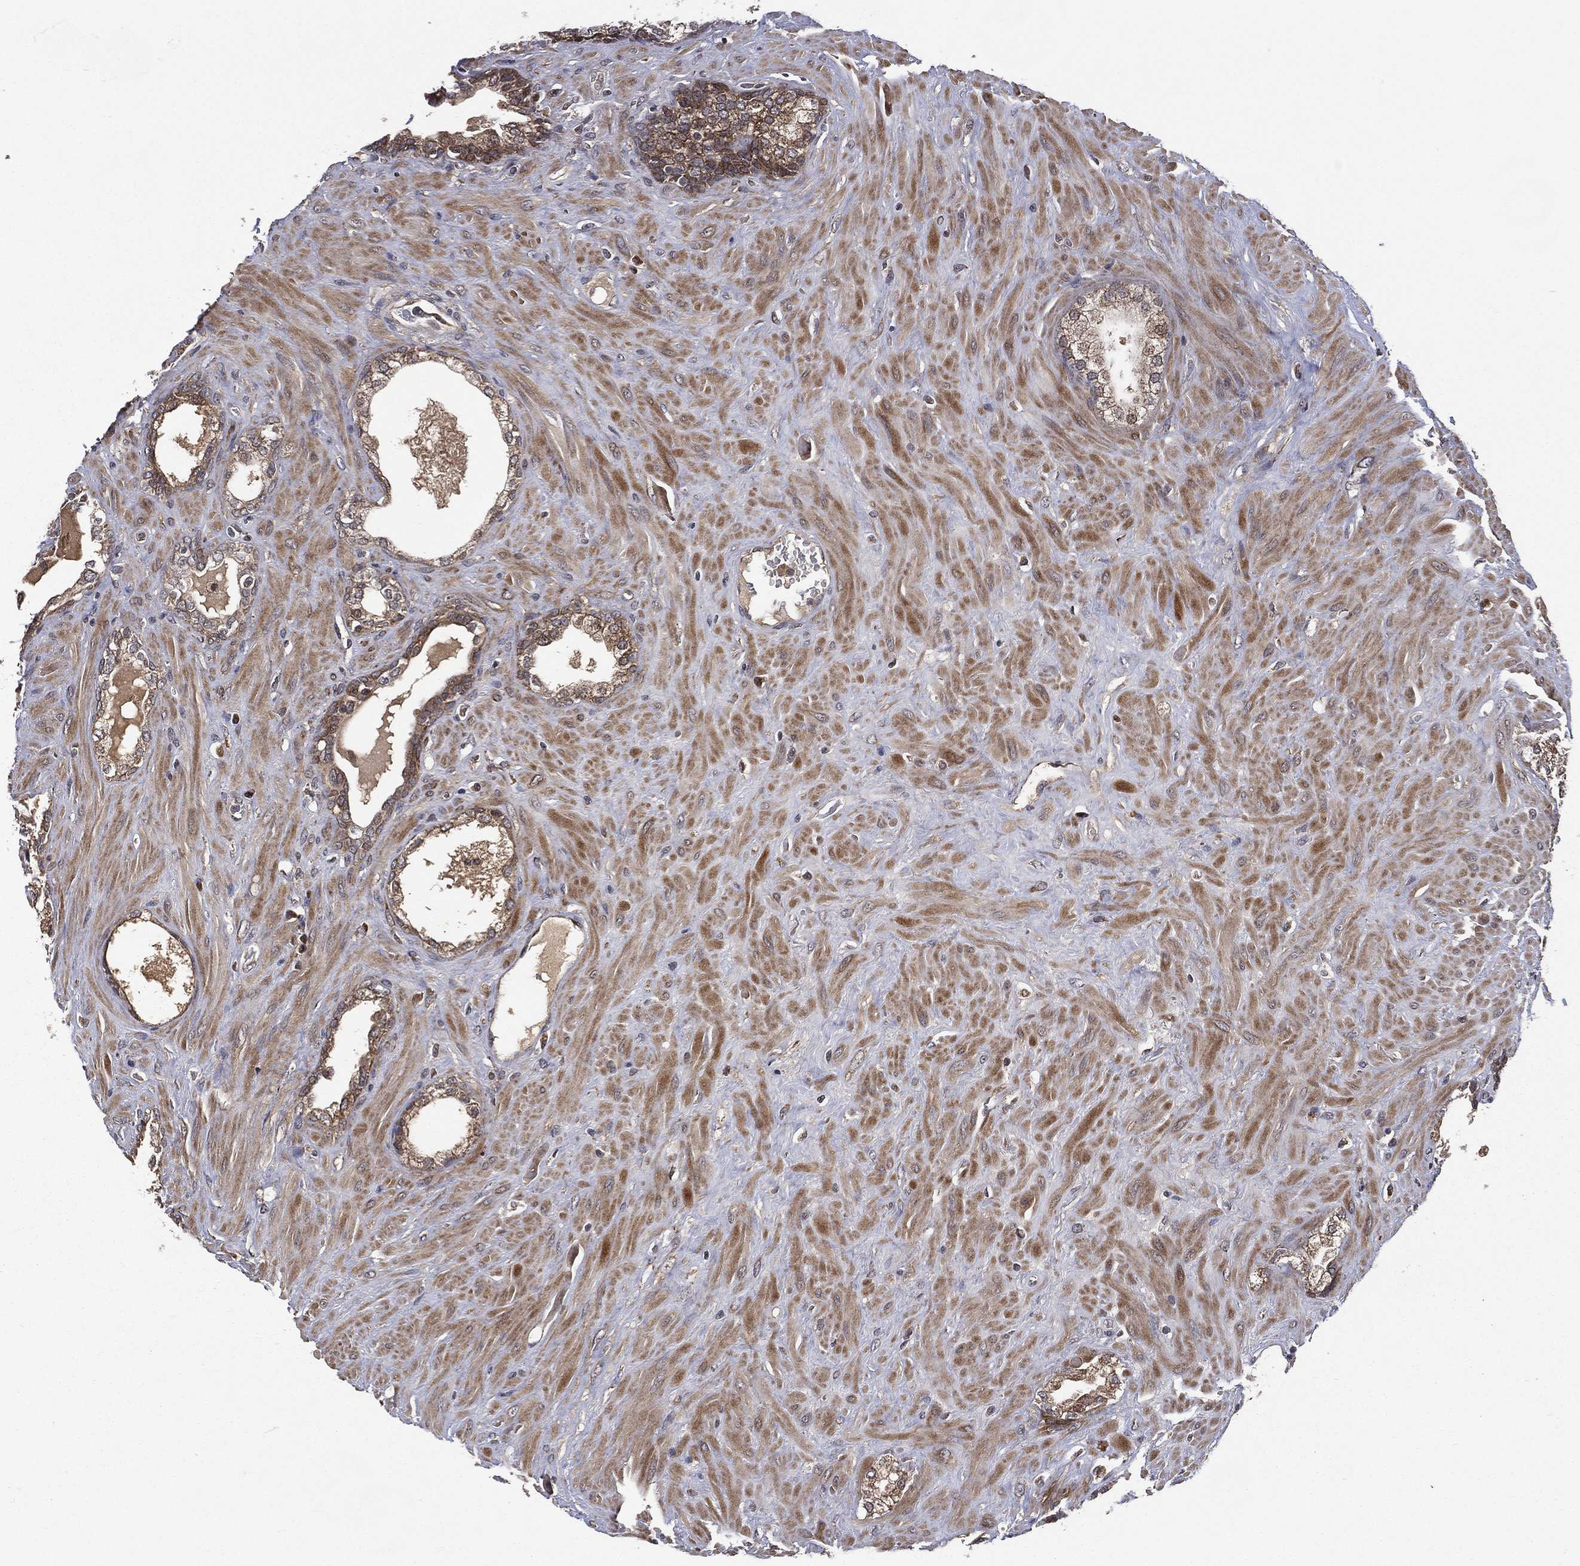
{"staining": {"intensity": "weak", "quantity": "<25%", "location": "cytoplasmic/membranous"}, "tissue": "prostate", "cell_type": "Glandular cells", "image_type": "normal", "snomed": [{"axis": "morphology", "description": "Normal tissue, NOS"}, {"axis": "topography", "description": "Prostate"}], "caption": "Protein analysis of normal prostate exhibits no significant positivity in glandular cells. (DAB (3,3'-diaminobenzidine) immunohistochemistry (IHC) with hematoxylin counter stain).", "gene": "RAB11FIP4", "patient": {"sex": "male", "age": 63}}